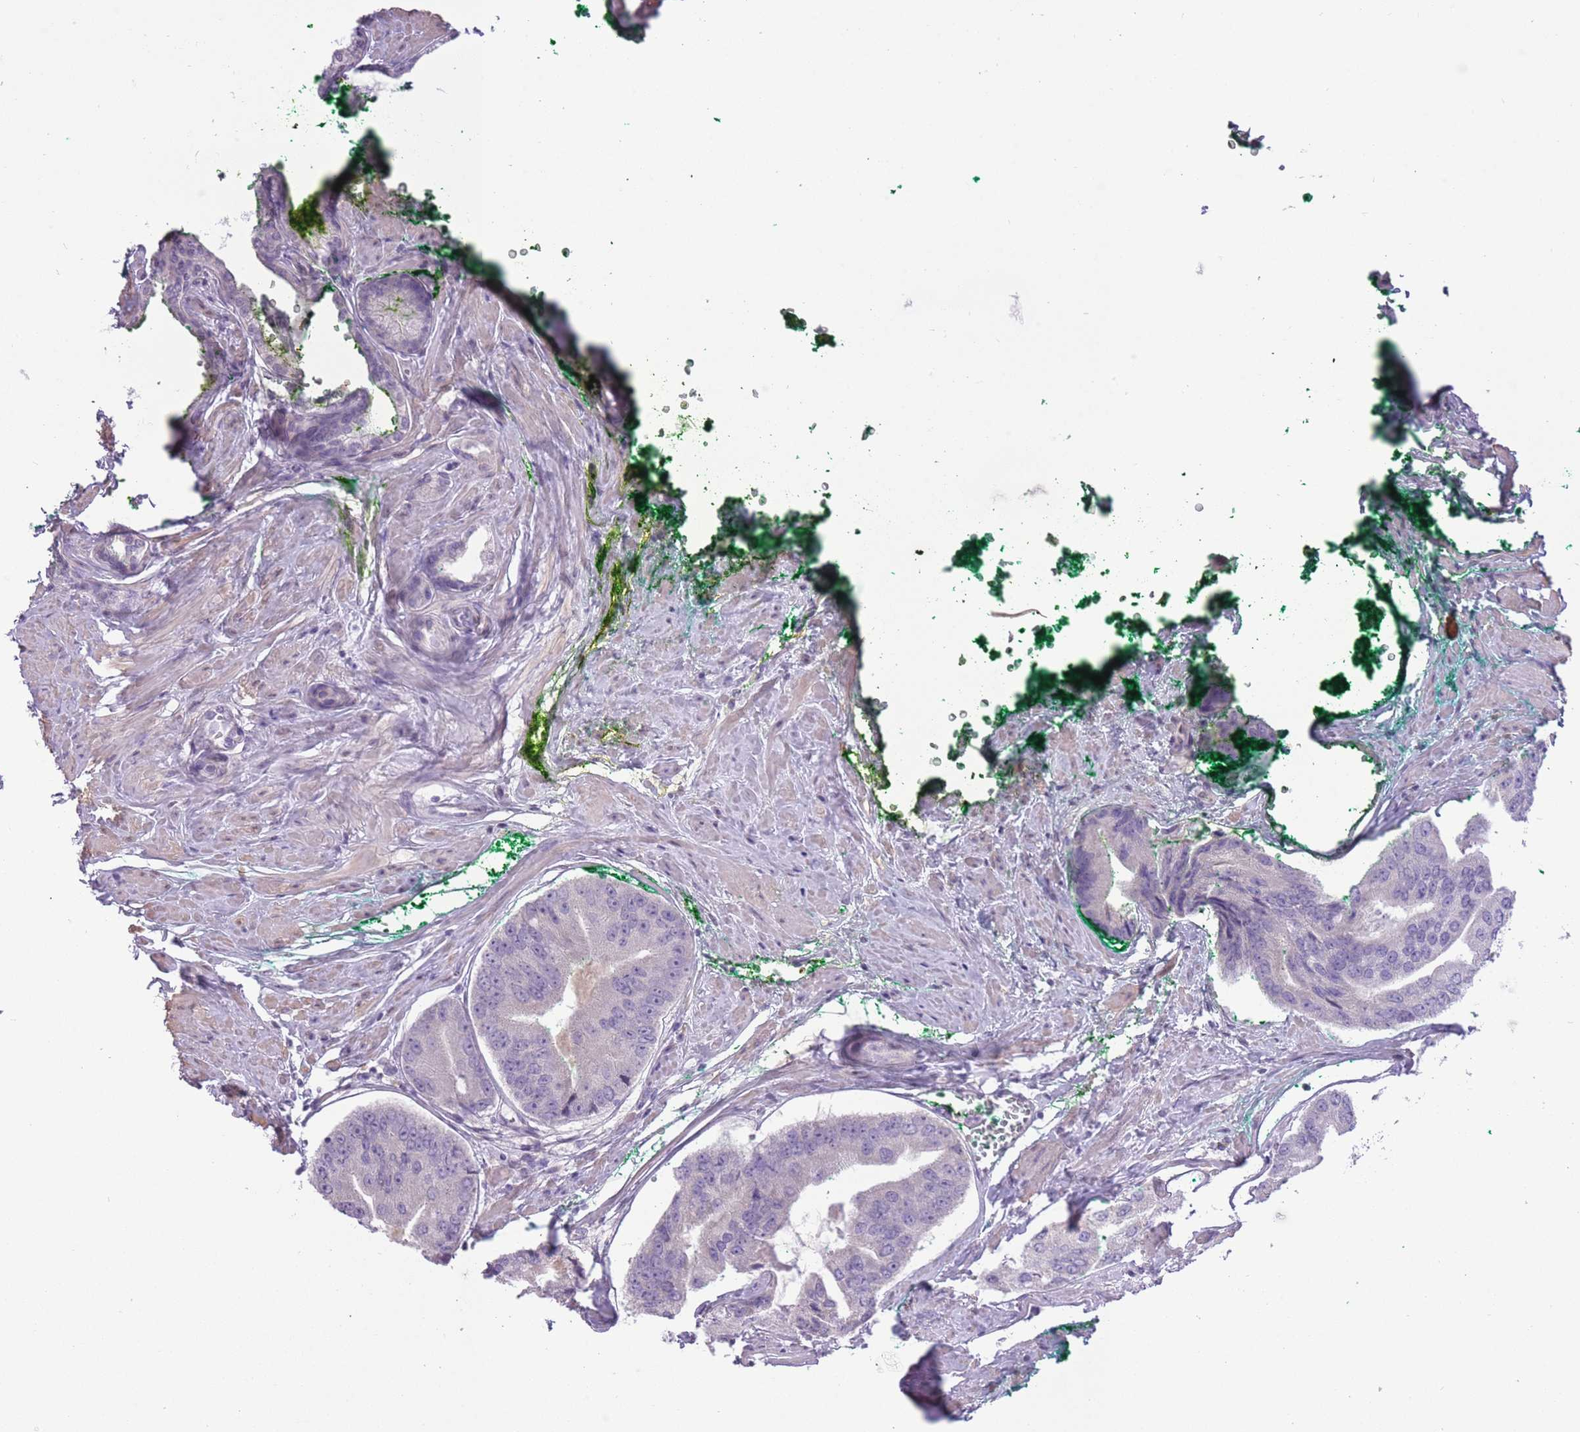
{"staining": {"intensity": "negative", "quantity": "none", "location": "none"}, "tissue": "prostate cancer", "cell_type": "Tumor cells", "image_type": "cancer", "snomed": [{"axis": "morphology", "description": "Adenocarcinoma, High grade"}, {"axis": "topography", "description": "Prostate"}], "caption": "Immunohistochemistry image of neoplastic tissue: human prostate high-grade adenocarcinoma stained with DAB displays no significant protein expression in tumor cells.", "gene": "WDR70", "patient": {"sex": "male", "age": 63}}